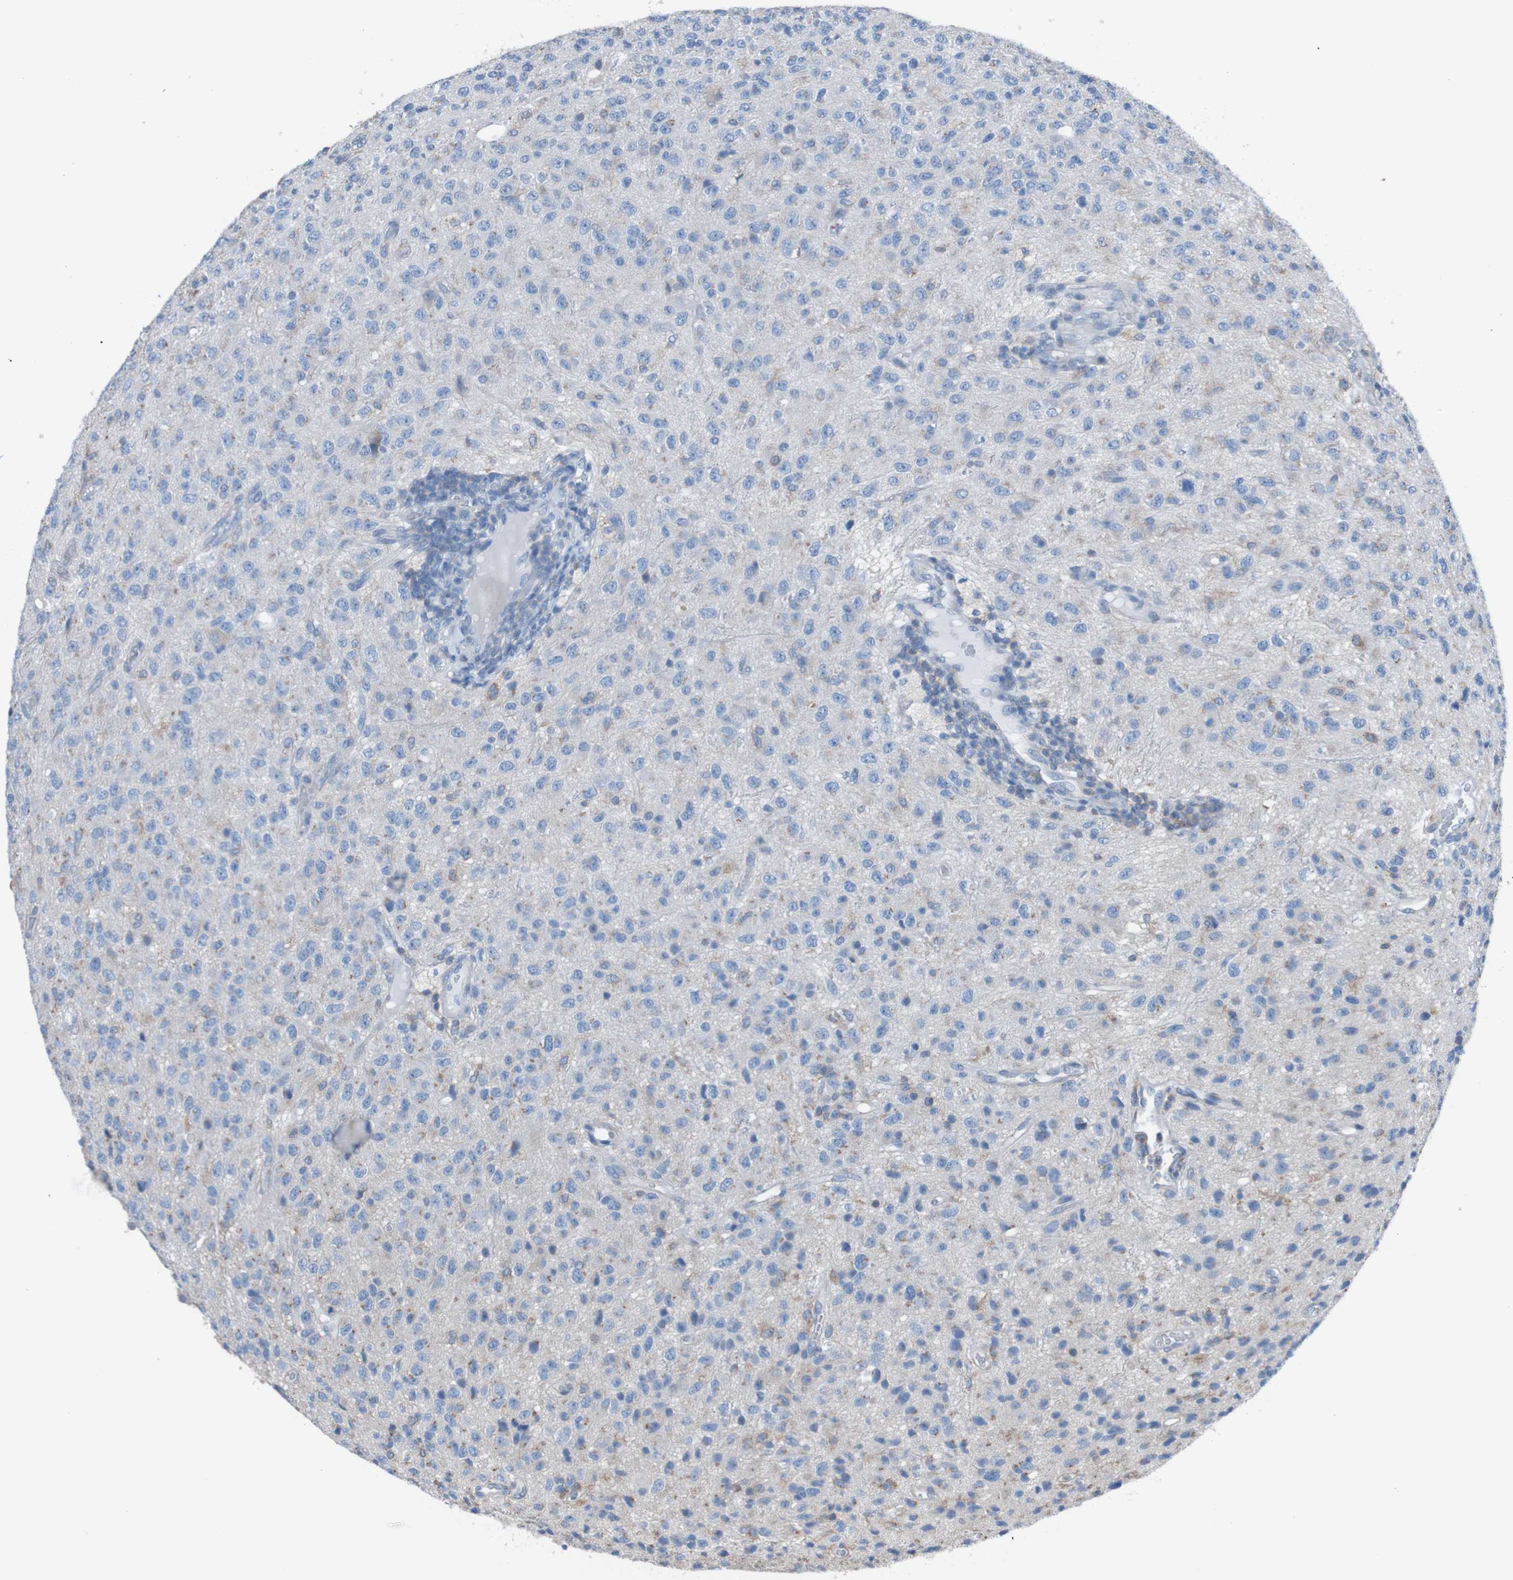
{"staining": {"intensity": "moderate", "quantity": "<25%", "location": "cytoplasmic/membranous"}, "tissue": "glioma", "cell_type": "Tumor cells", "image_type": "cancer", "snomed": [{"axis": "morphology", "description": "Glioma, malignant, High grade"}, {"axis": "topography", "description": "pancreas cauda"}], "caption": "The image reveals a brown stain indicating the presence of a protein in the cytoplasmic/membranous of tumor cells in glioma. Using DAB (3,3'-diaminobenzidine) (brown) and hematoxylin (blue) stains, captured at high magnification using brightfield microscopy.", "gene": "MINAR1", "patient": {"sex": "male", "age": 60}}